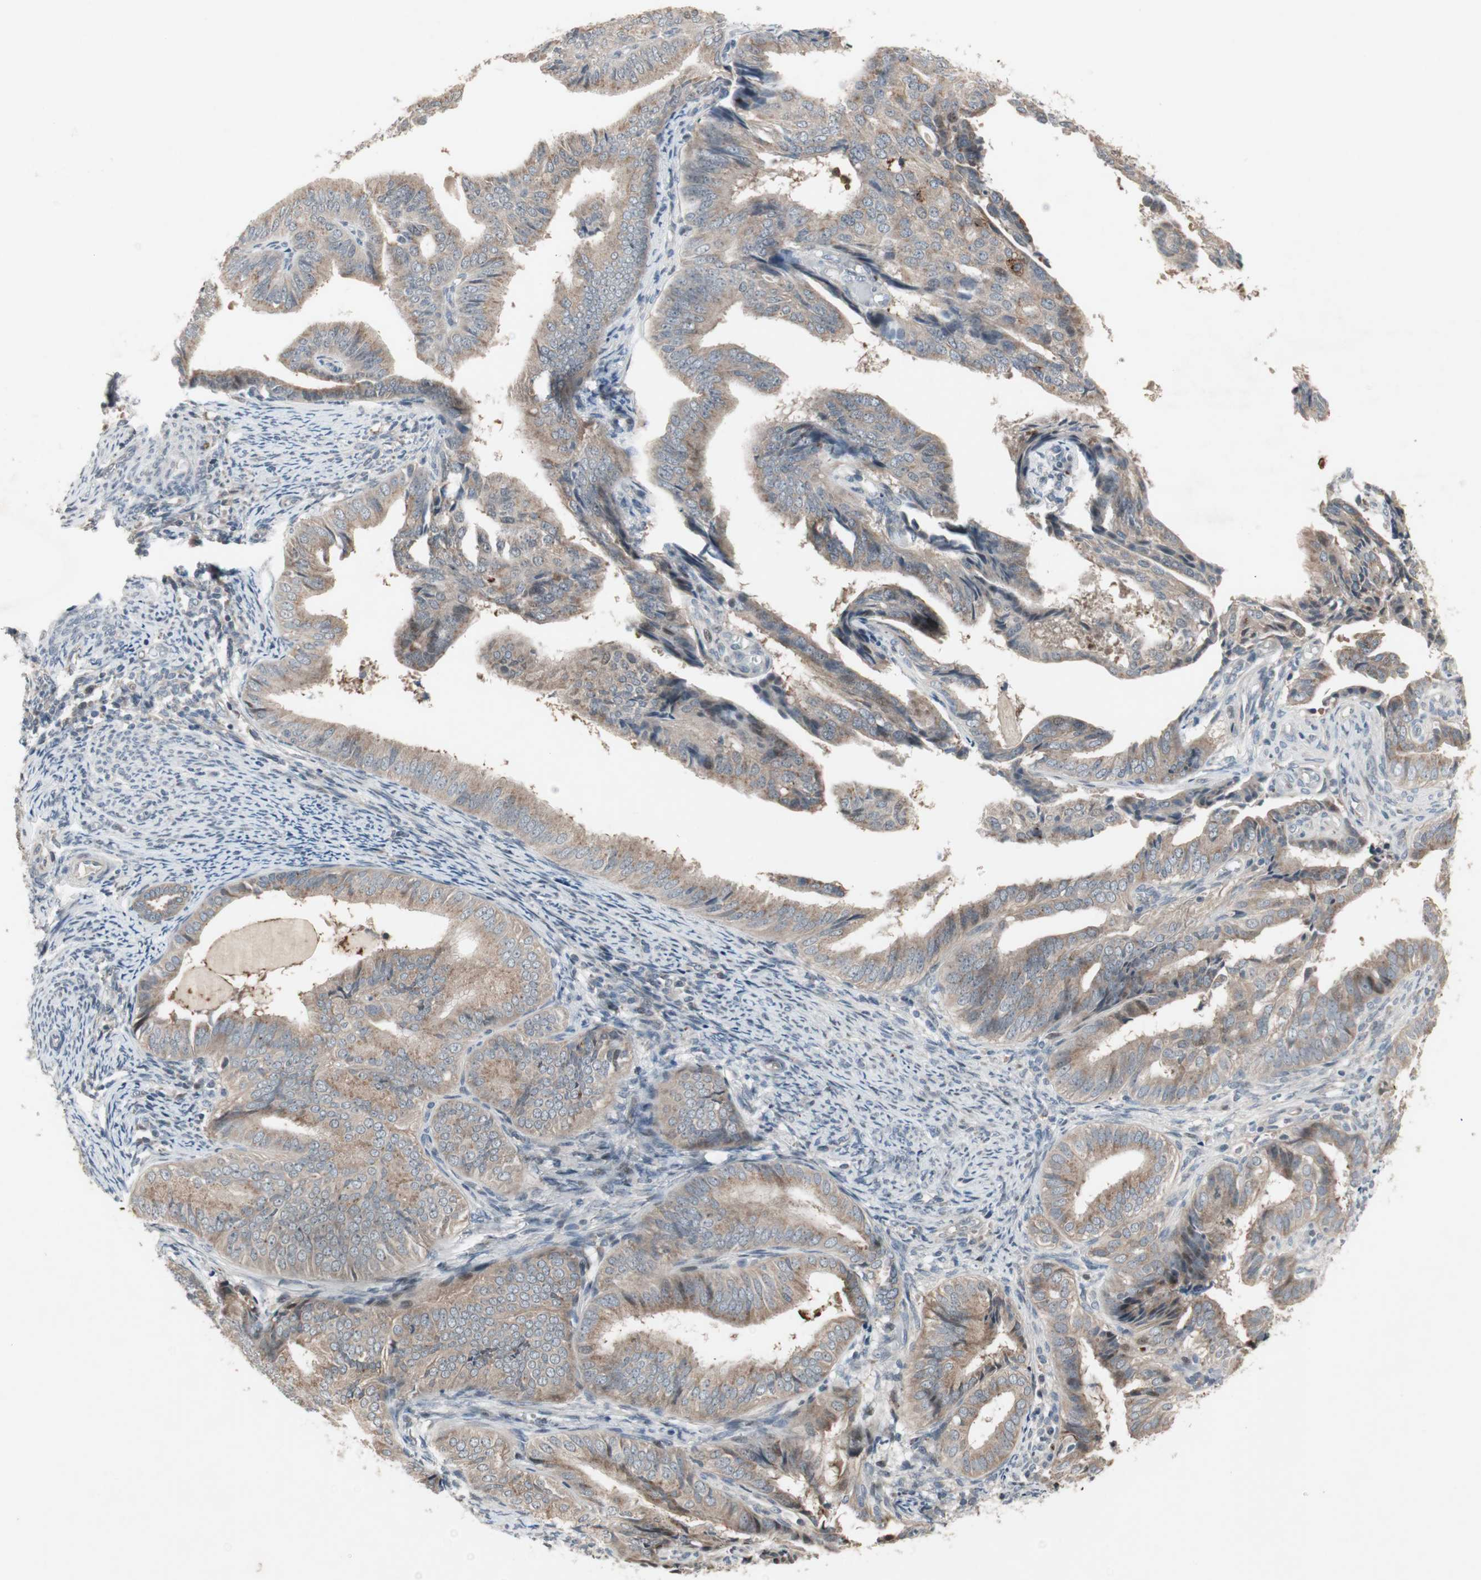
{"staining": {"intensity": "moderate", "quantity": ">75%", "location": "cytoplasmic/membranous,nuclear"}, "tissue": "endometrial cancer", "cell_type": "Tumor cells", "image_type": "cancer", "snomed": [{"axis": "morphology", "description": "Adenocarcinoma, NOS"}, {"axis": "topography", "description": "Endometrium"}], "caption": "There is medium levels of moderate cytoplasmic/membranous and nuclear positivity in tumor cells of endometrial cancer, as demonstrated by immunohistochemical staining (brown color).", "gene": "SNX4", "patient": {"sex": "female", "age": 58}}